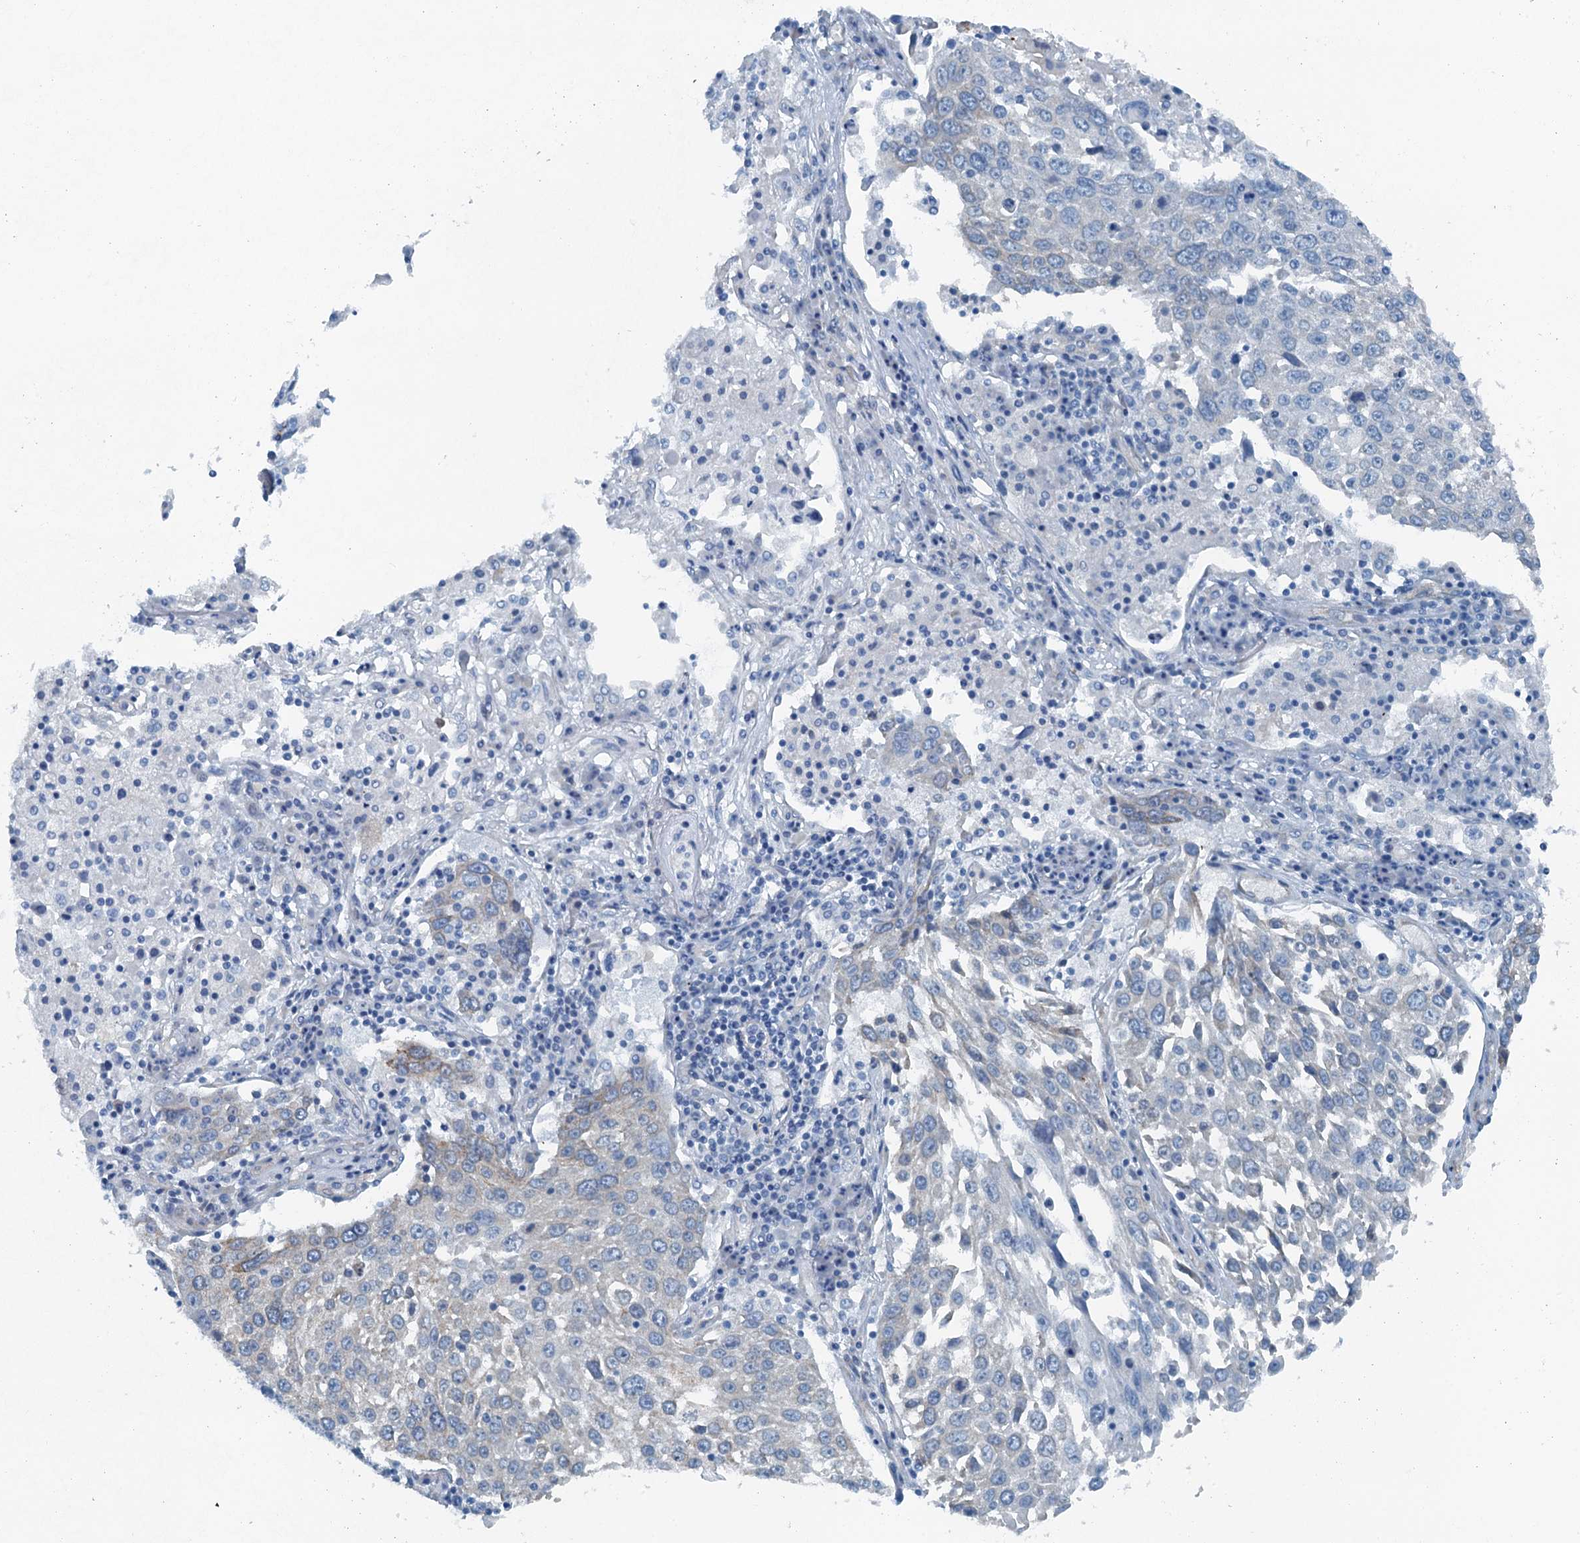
{"staining": {"intensity": "negative", "quantity": "none", "location": "none"}, "tissue": "lung cancer", "cell_type": "Tumor cells", "image_type": "cancer", "snomed": [{"axis": "morphology", "description": "Squamous cell carcinoma, NOS"}, {"axis": "topography", "description": "Lung"}], "caption": "Lung cancer was stained to show a protein in brown. There is no significant staining in tumor cells.", "gene": "TMOD2", "patient": {"sex": "male", "age": 65}}